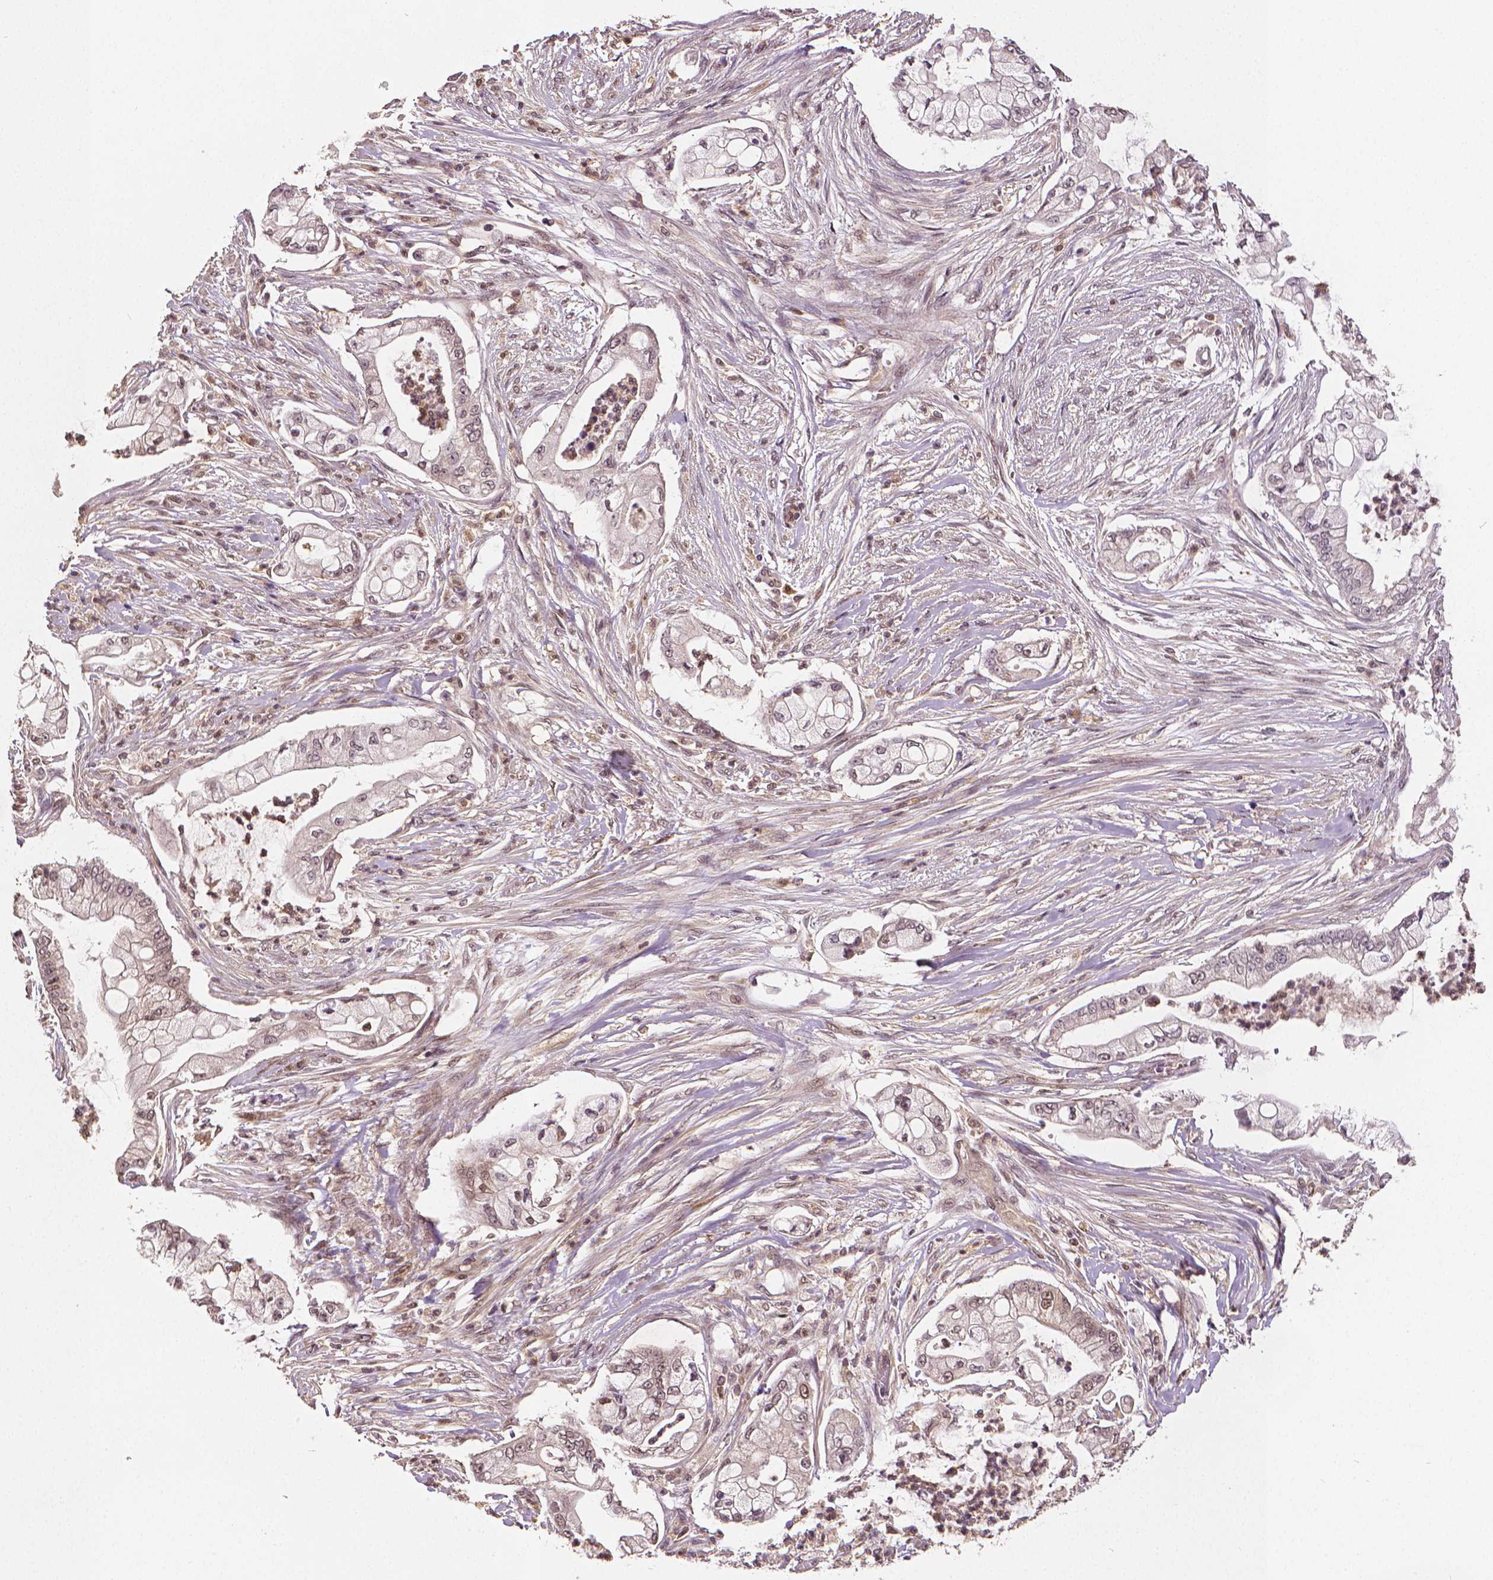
{"staining": {"intensity": "weak", "quantity": "25%-75%", "location": "nuclear"}, "tissue": "pancreatic cancer", "cell_type": "Tumor cells", "image_type": "cancer", "snomed": [{"axis": "morphology", "description": "Adenocarcinoma, NOS"}, {"axis": "topography", "description": "Pancreas"}], "caption": "There is low levels of weak nuclear staining in tumor cells of adenocarcinoma (pancreatic), as demonstrated by immunohistochemical staining (brown color).", "gene": "STAT3", "patient": {"sex": "female", "age": 69}}